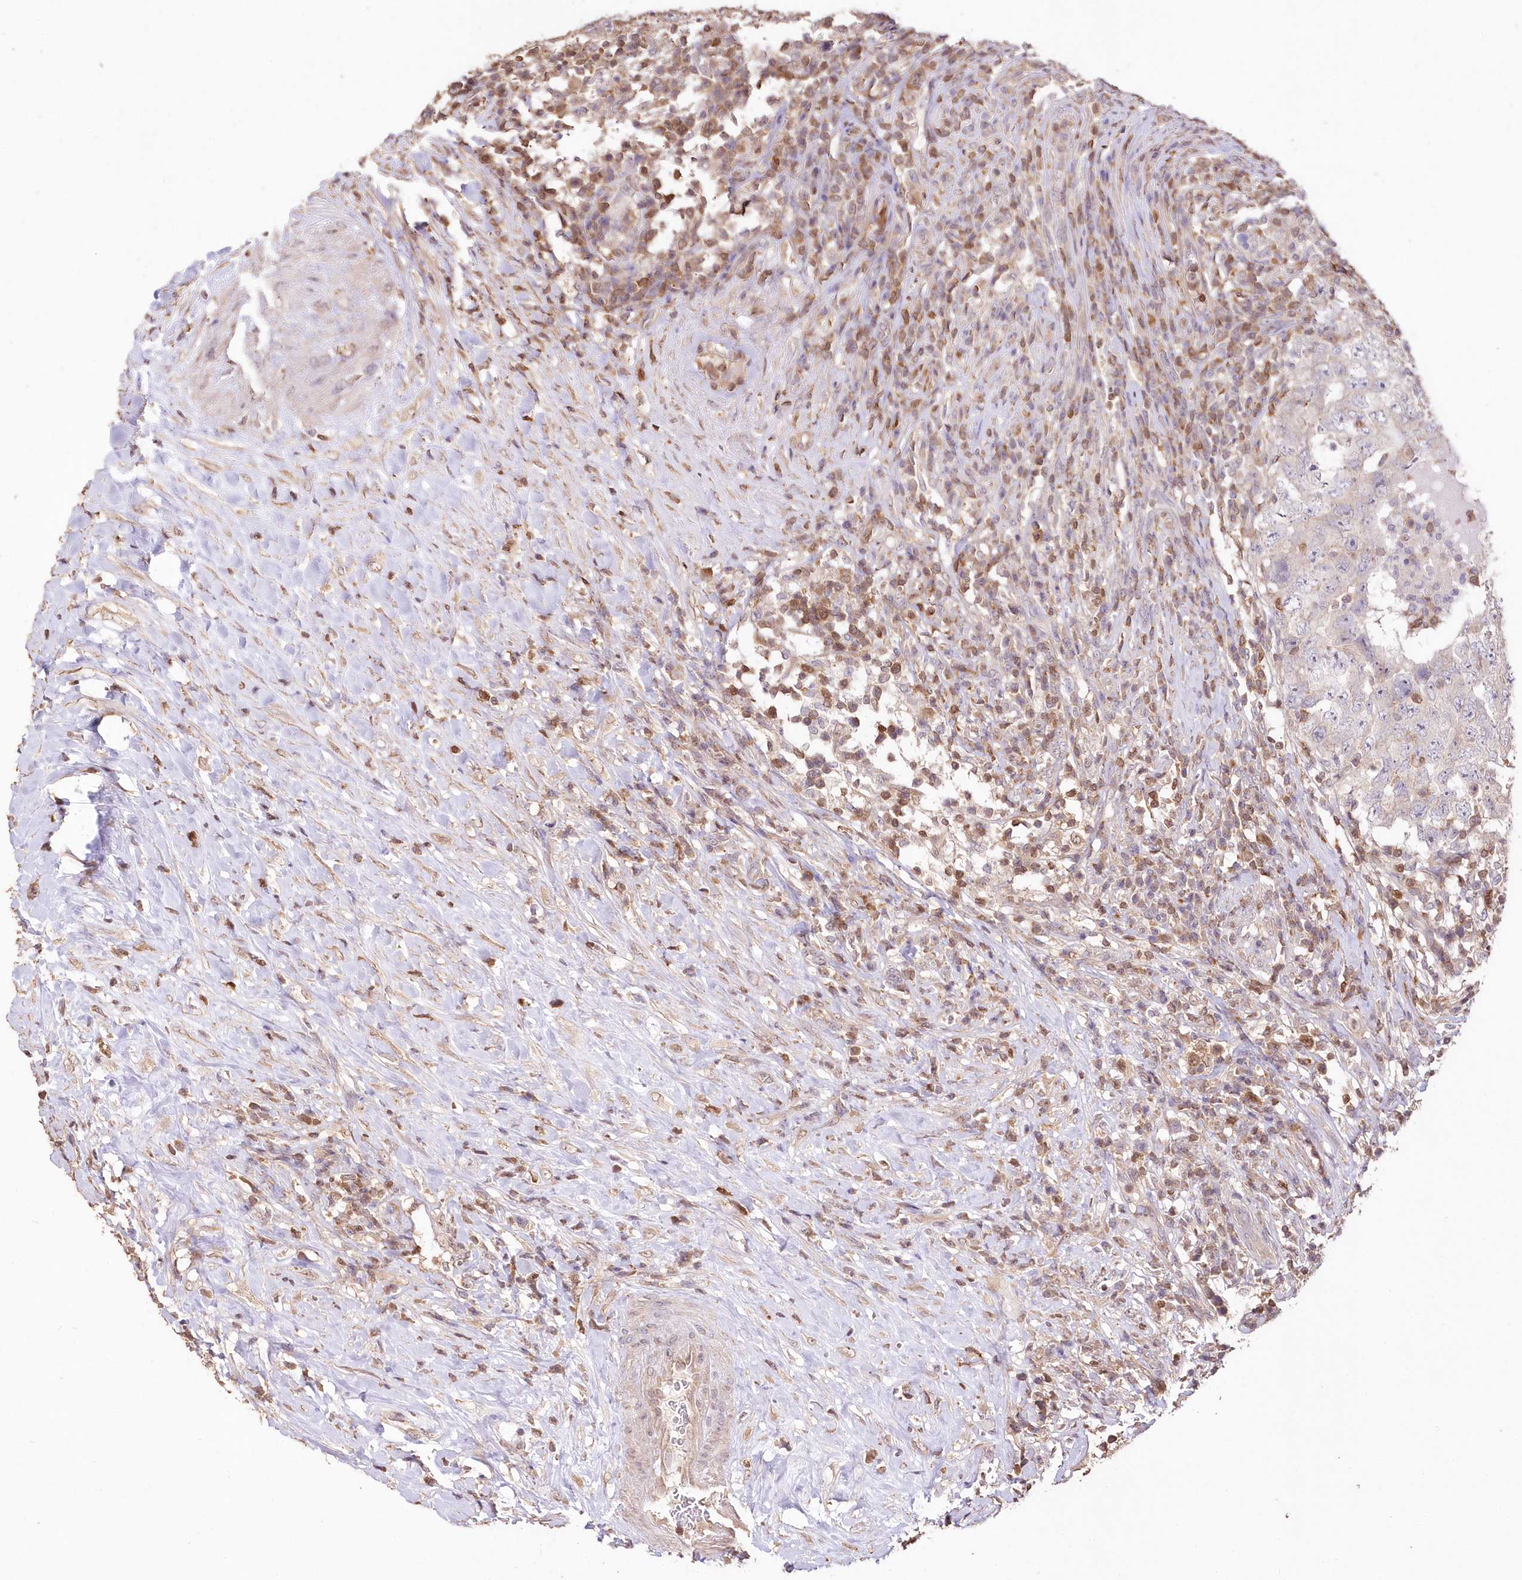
{"staining": {"intensity": "negative", "quantity": "none", "location": "none"}, "tissue": "testis cancer", "cell_type": "Tumor cells", "image_type": "cancer", "snomed": [{"axis": "morphology", "description": "Carcinoma, Embryonal, NOS"}, {"axis": "topography", "description": "Testis"}], "caption": "Histopathology image shows no significant protein positivity in tumor cells of embryonal carcinoma (testis).", "gene": "STK17B", "patient": {"sex": "male", "age": 26}}